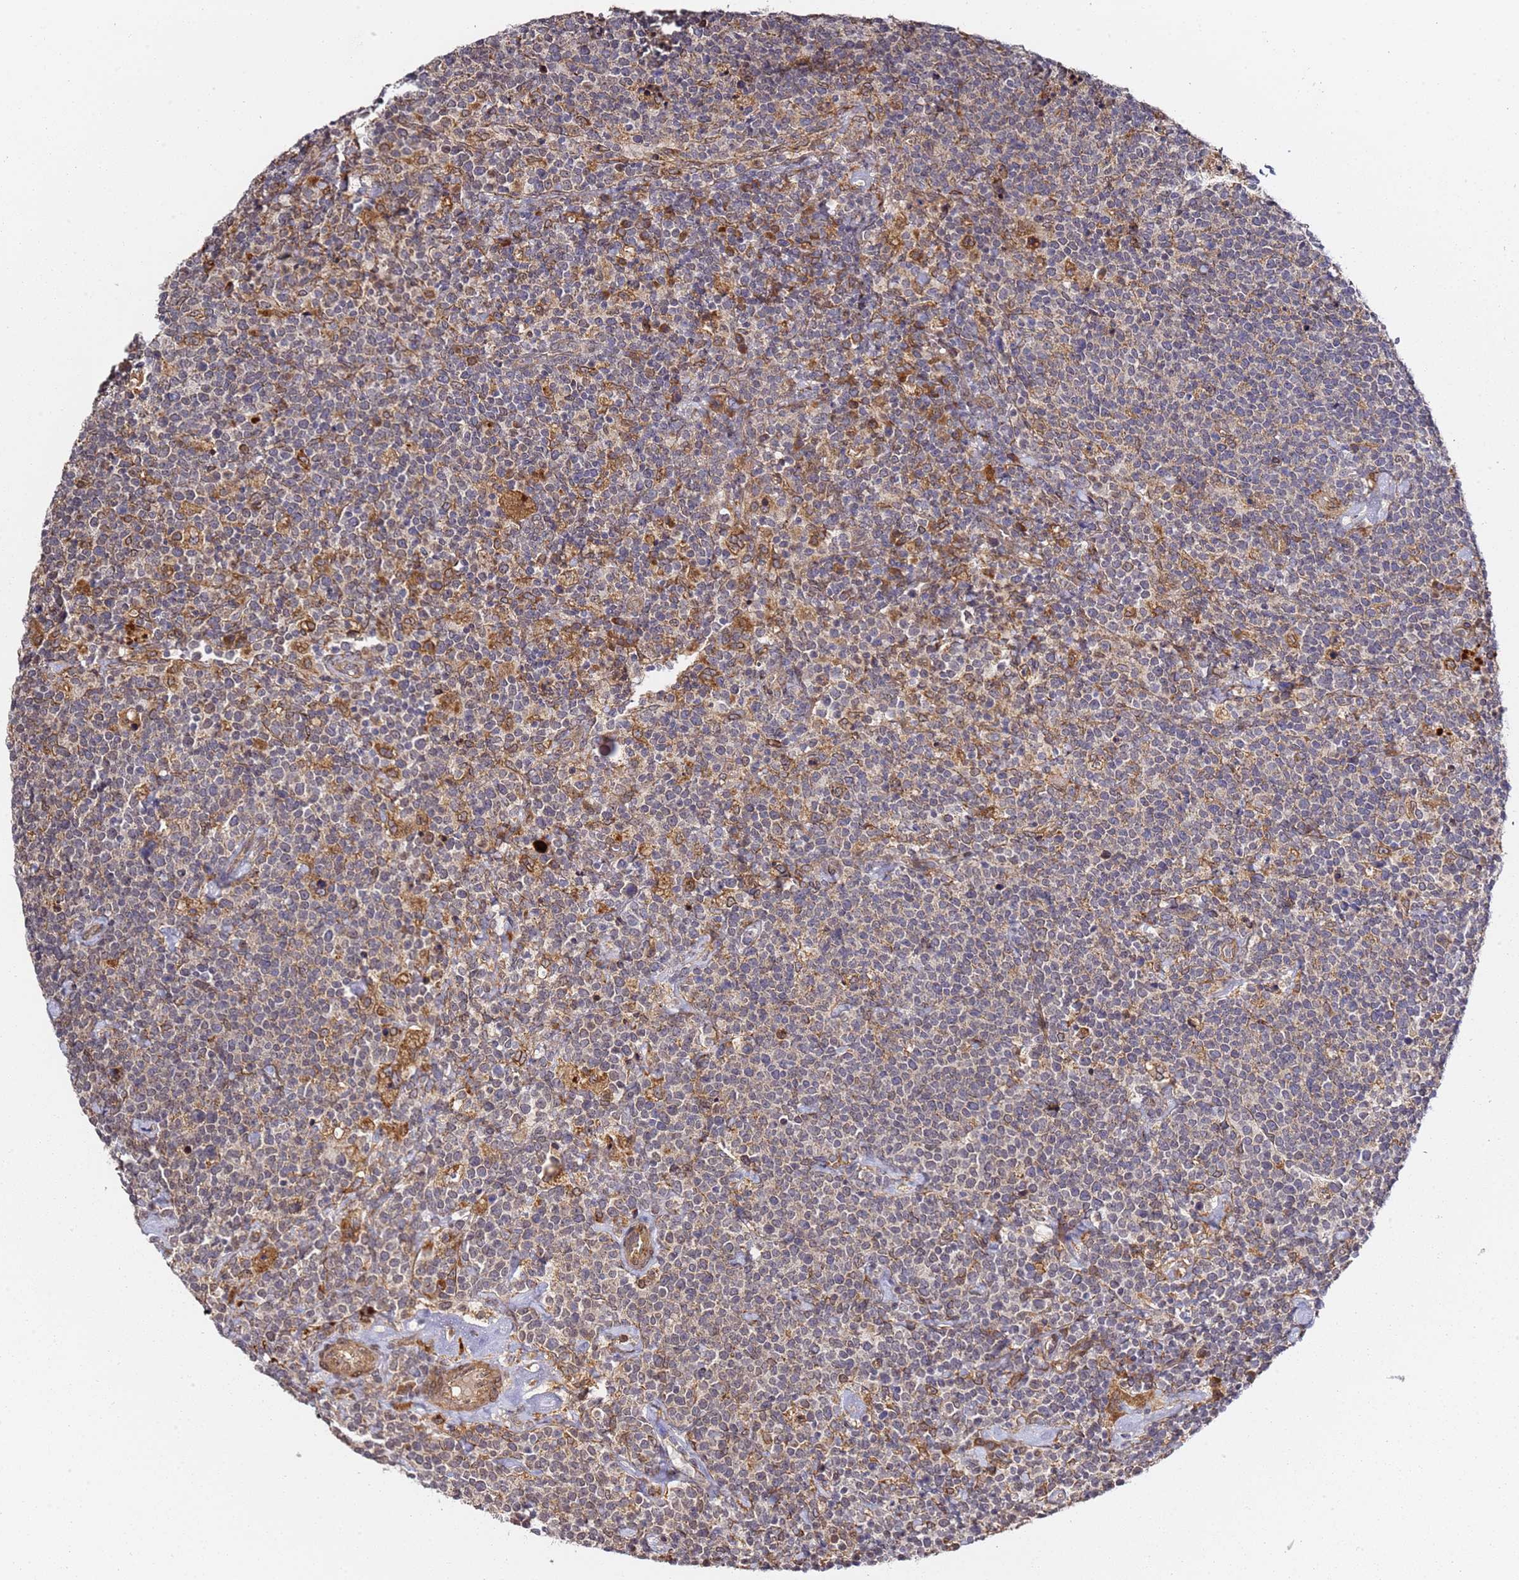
{"staining": {"intensity": "negative", "quantity": "none", "location": "none"}, "tissue": "lymphoma", "cell_type": "Tumor cells", "image_type": "cancer", "snomed": [{"axis": "morphology", "description": "Malignant lymphoma, non-Hodgkin's type, High grade"}, {"axis": "topography", "description": "Lymph node"}], "caption": "DAB immunohistochemical staining of high-grade malignant lymphoma, non-Hodgkin's type displays no significant positivity in tumor cells.", "gene": "PRKAB2", "patient": {"sex": "male", "age": 61}}